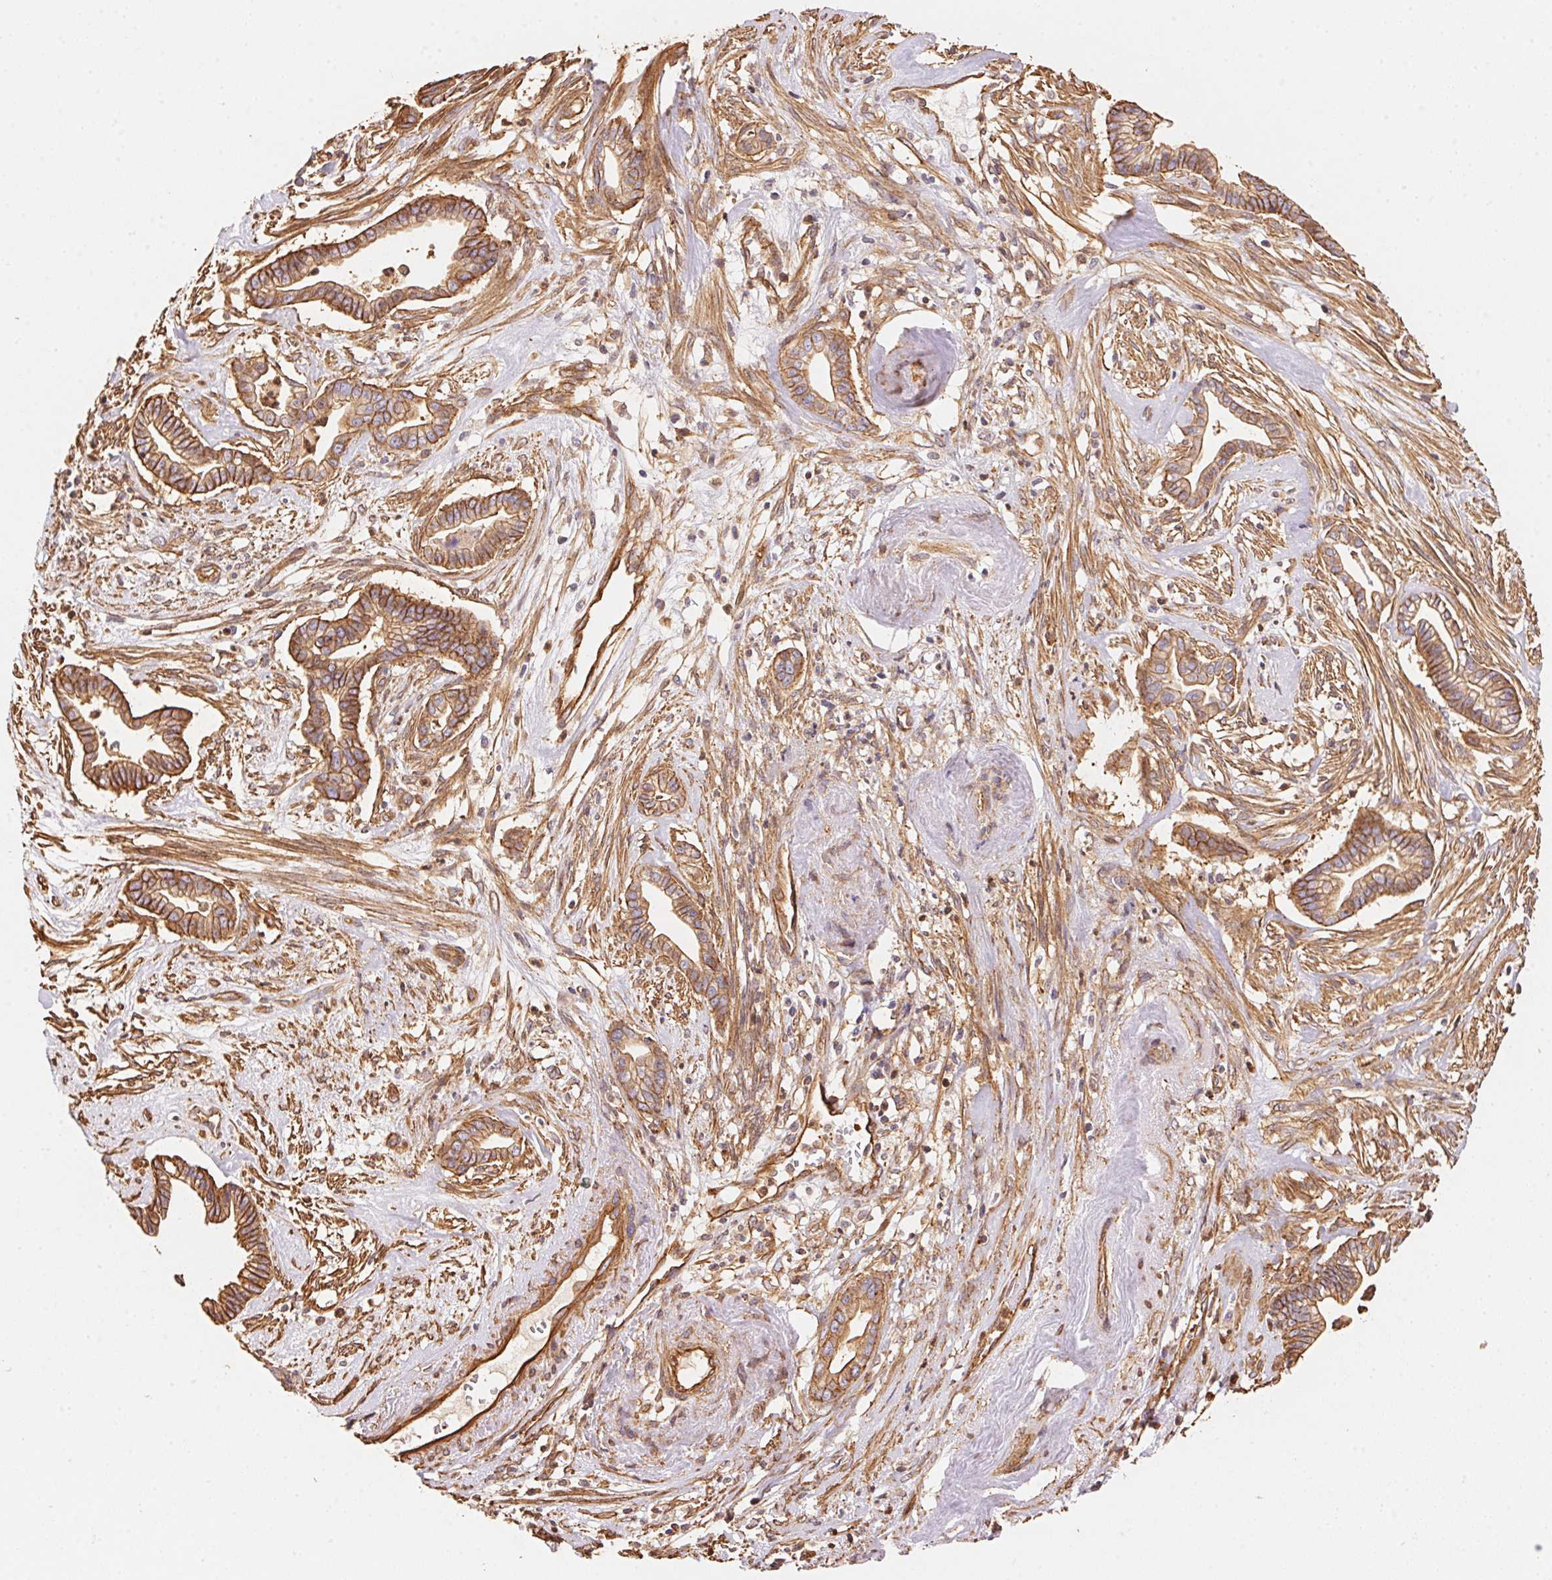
{"staining": {"intensity": "moderate", "quantity": ">75%", "location": "cytoplasmic/membranous"}, "tissue": "cervical cancer", "cell_type": "Tumor cells", "image_type": "cancer", "snomed": [{"axis": "morphology", "description": "Adenocarcinoma, NOS"}, {"axis": "topography", "description": "Cervix"}], "caption": "Cervical adenocarcinoma was stained to show a protein in brown. There is medium levels of moderate cytoplasmic/membranous positivity in approximately >75% of tumor cells.", "gene": "FRAS1", "patient": {"sex": "female", "age": 62}}